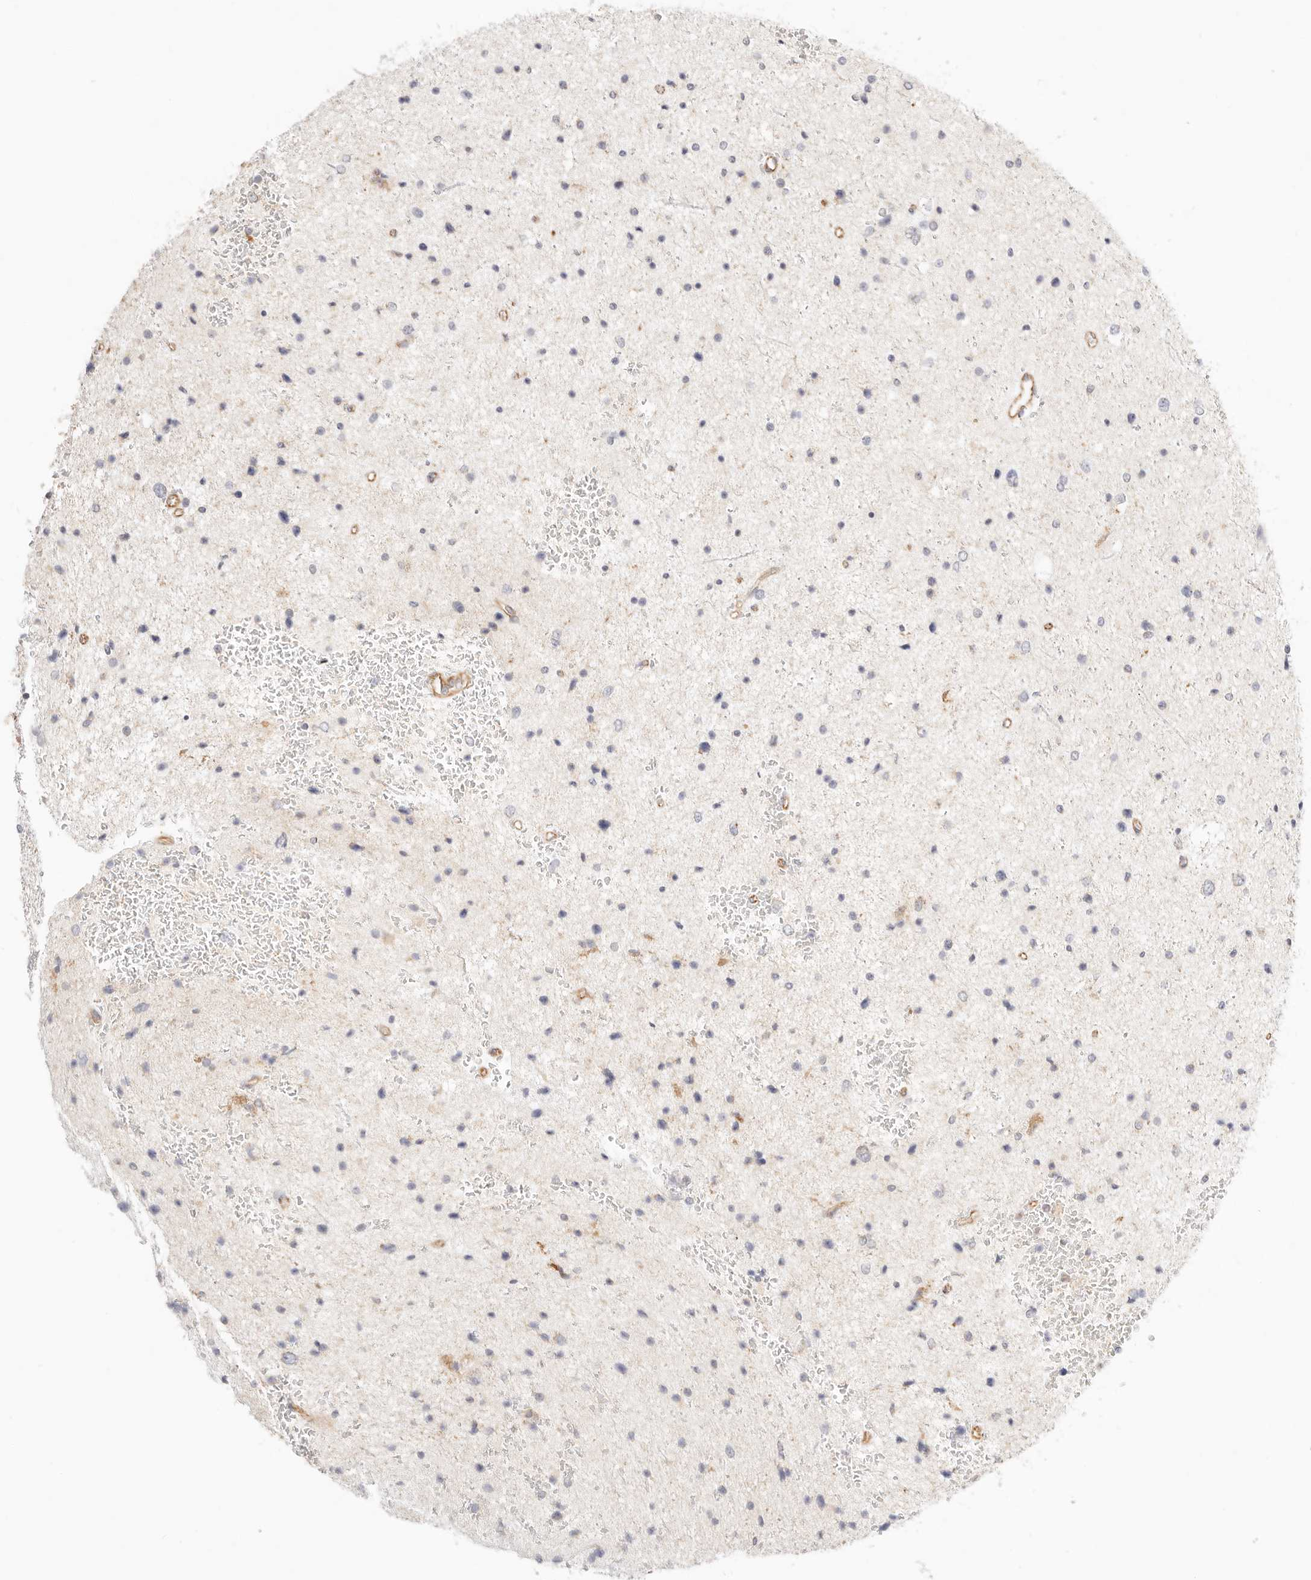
{"staining": {"intensity": "weak", "quantity": "<25%", "location": "cytoplasmic/membranous"}, "tissue": "glioma", "cell_type": "Tumor cells", "image_type": "cancer", "snomed": [{"axis": "morphology", "description": "Glioma, malignant, Low grade"}, {"axis": "topography", "description": "Cerebral cortex"}], "caption": "This is a image of immunohistochemistry (IHC) staining of glioma, which shows no positivity in tumor cells.", "gene": "ZC3H11A", "patient": {"sex": "female", "age": 39}}